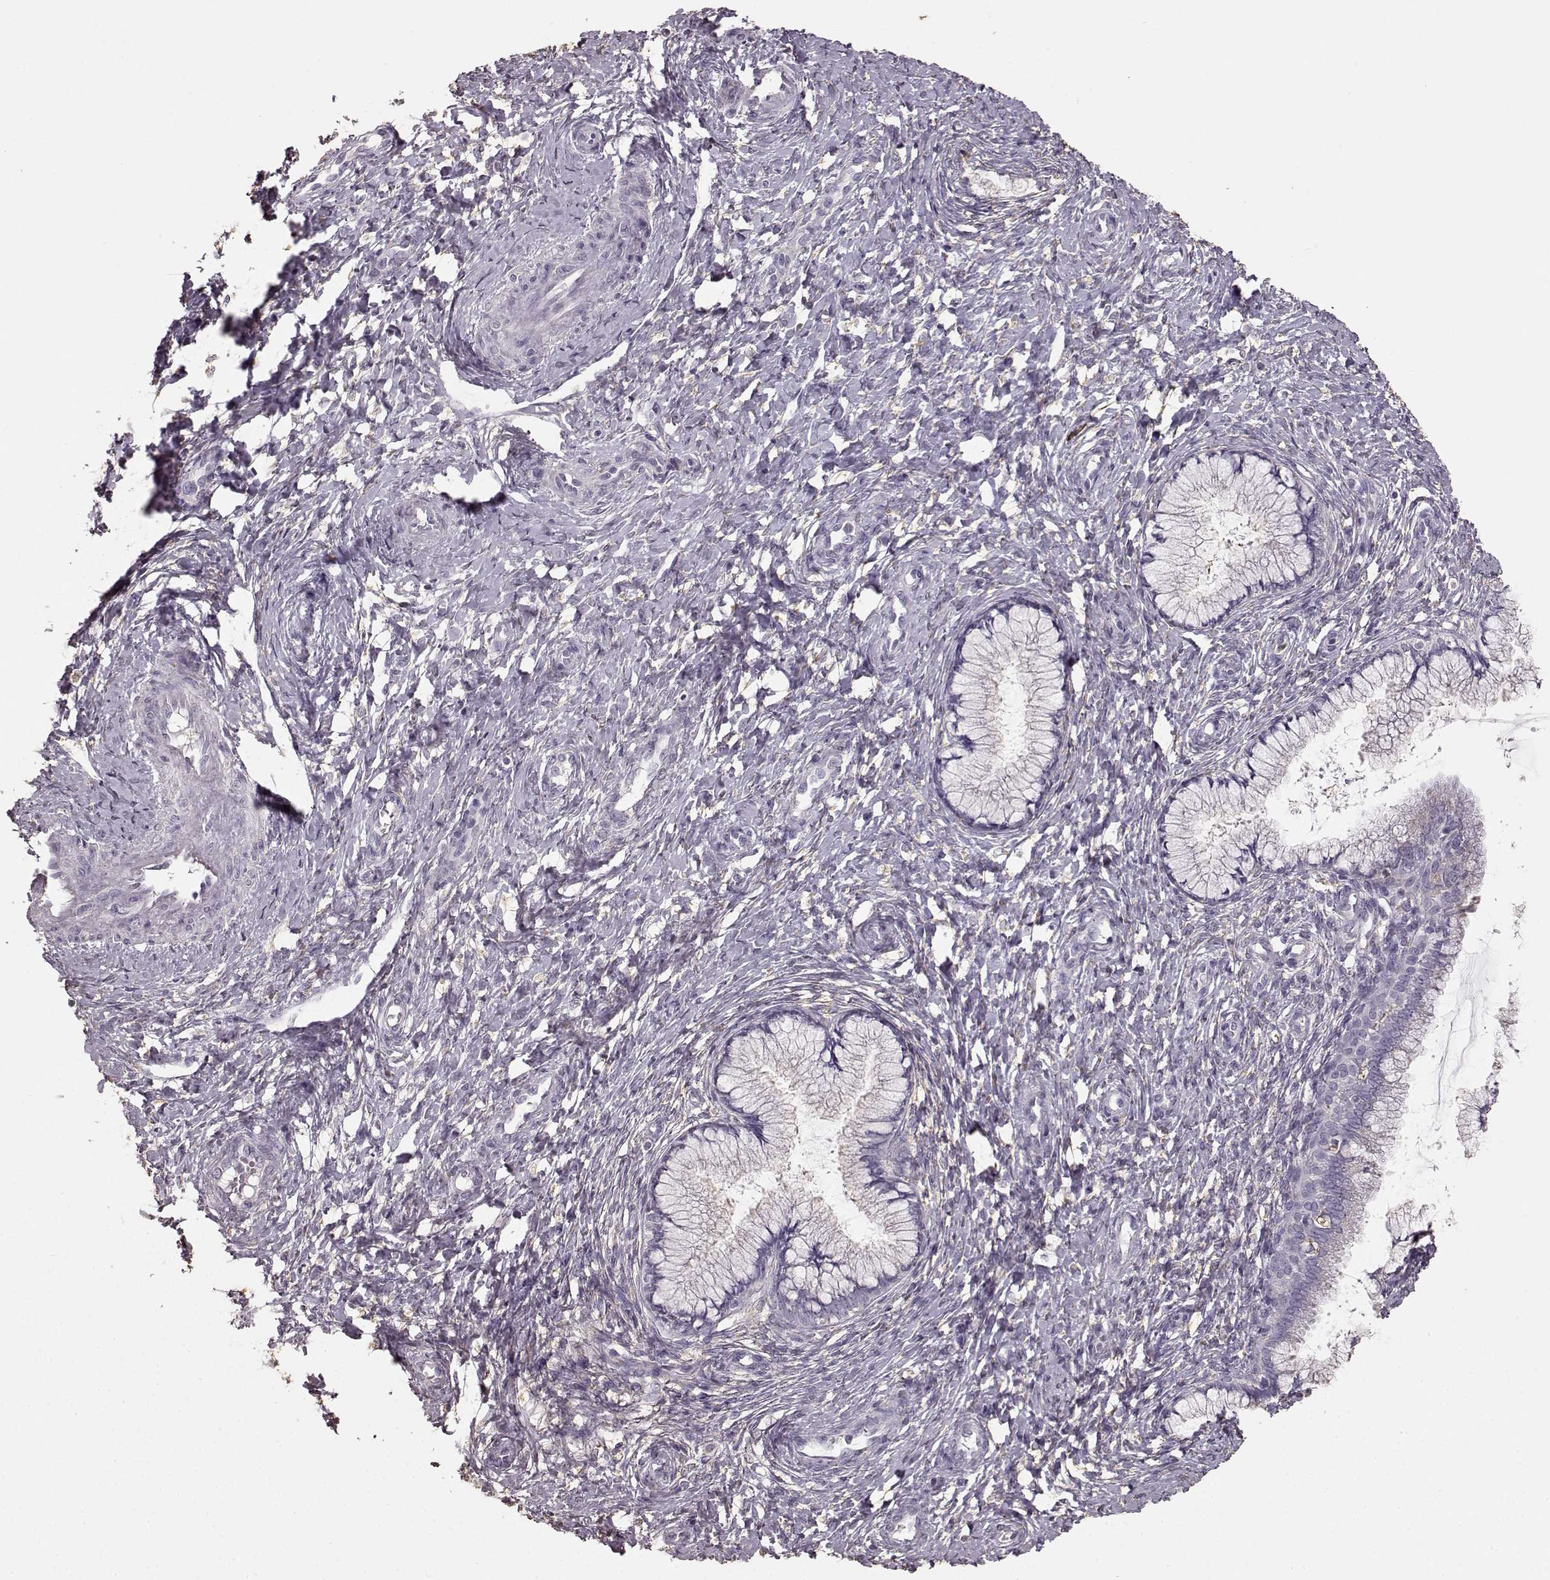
{"staining": {"intensity": "negative", "quantity": "none", "location": "none"}, "tissue": "cervix", "cell_type": "Glandular cells", "image_type": "normal", "snomed": [{"axis": "morphology", "description": "Normal tissue, NOS"}, {"axis": "topography", "description": "Cervix"}], "caption": "Immunohistochemistry micrograph of benign cervix: cervix stained with DAB (3,3'-diaminobenzidine) displays no significant protein positivity in glandular cells. (Brightfield microscopy of DAB (3,3'-diaminobenzidine) immunohistochemistry at high magnification).", "gene": "GABRG3", "patient": {"sex": "female", "age": 37}}